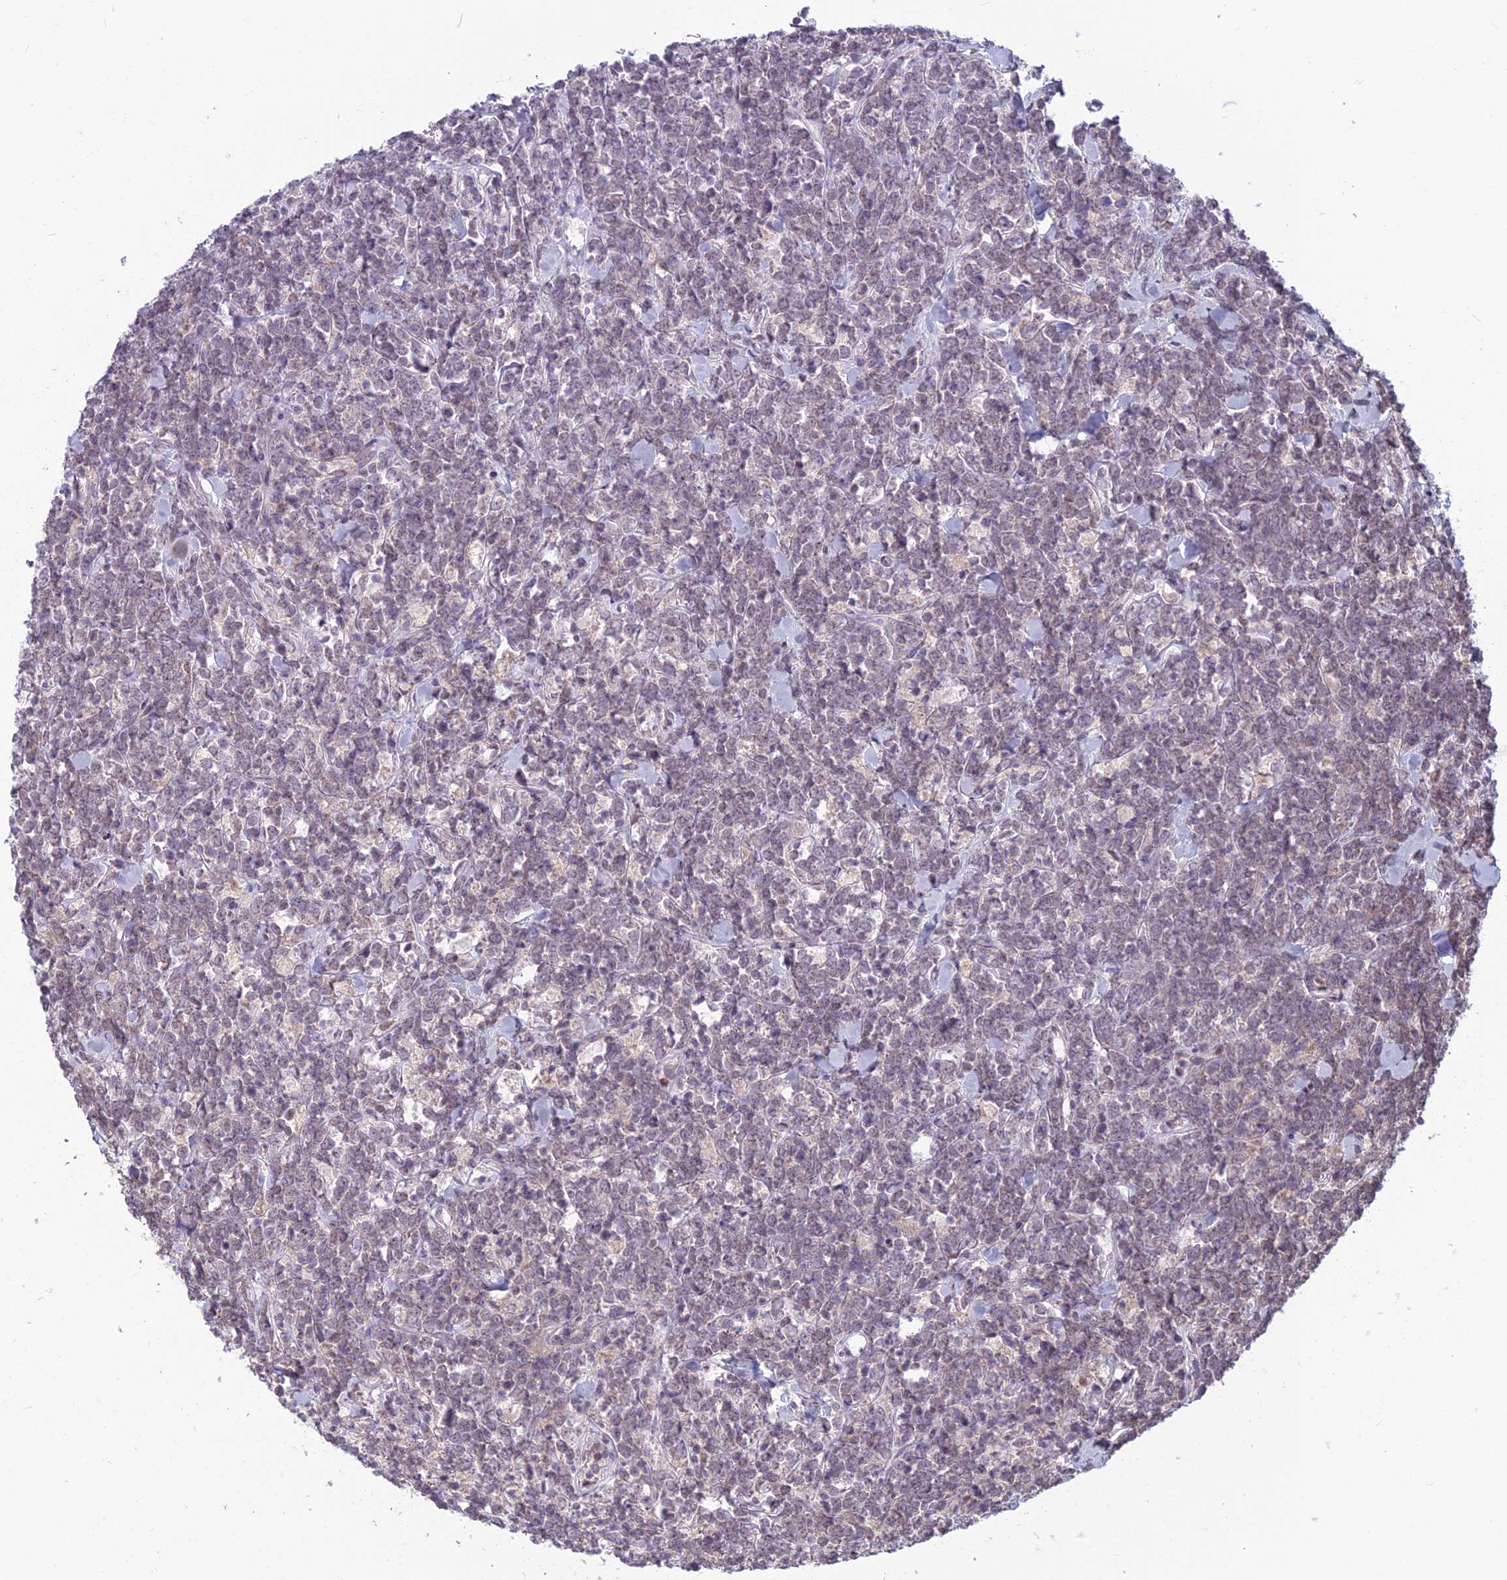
{"staining": {"intensity": "weak", "quantity": "<25%", "location": "nuclear"}, "tissue": "lymphoma", "cell_type": "Tumor cells", "image_type": "cancer", "snomed": [{"axis": "morphology", "description": "Malignant lymphoma, non-Hodgkin's type, High grade"}, {"axis": "topography", "description": "Small intestine"}], "caption": "This is an immunohistochemistry image of lymphoma. There is no positivity in tumor cells.", "gene": "FBRS", "patient": {"sex": "male", "age": 8}}